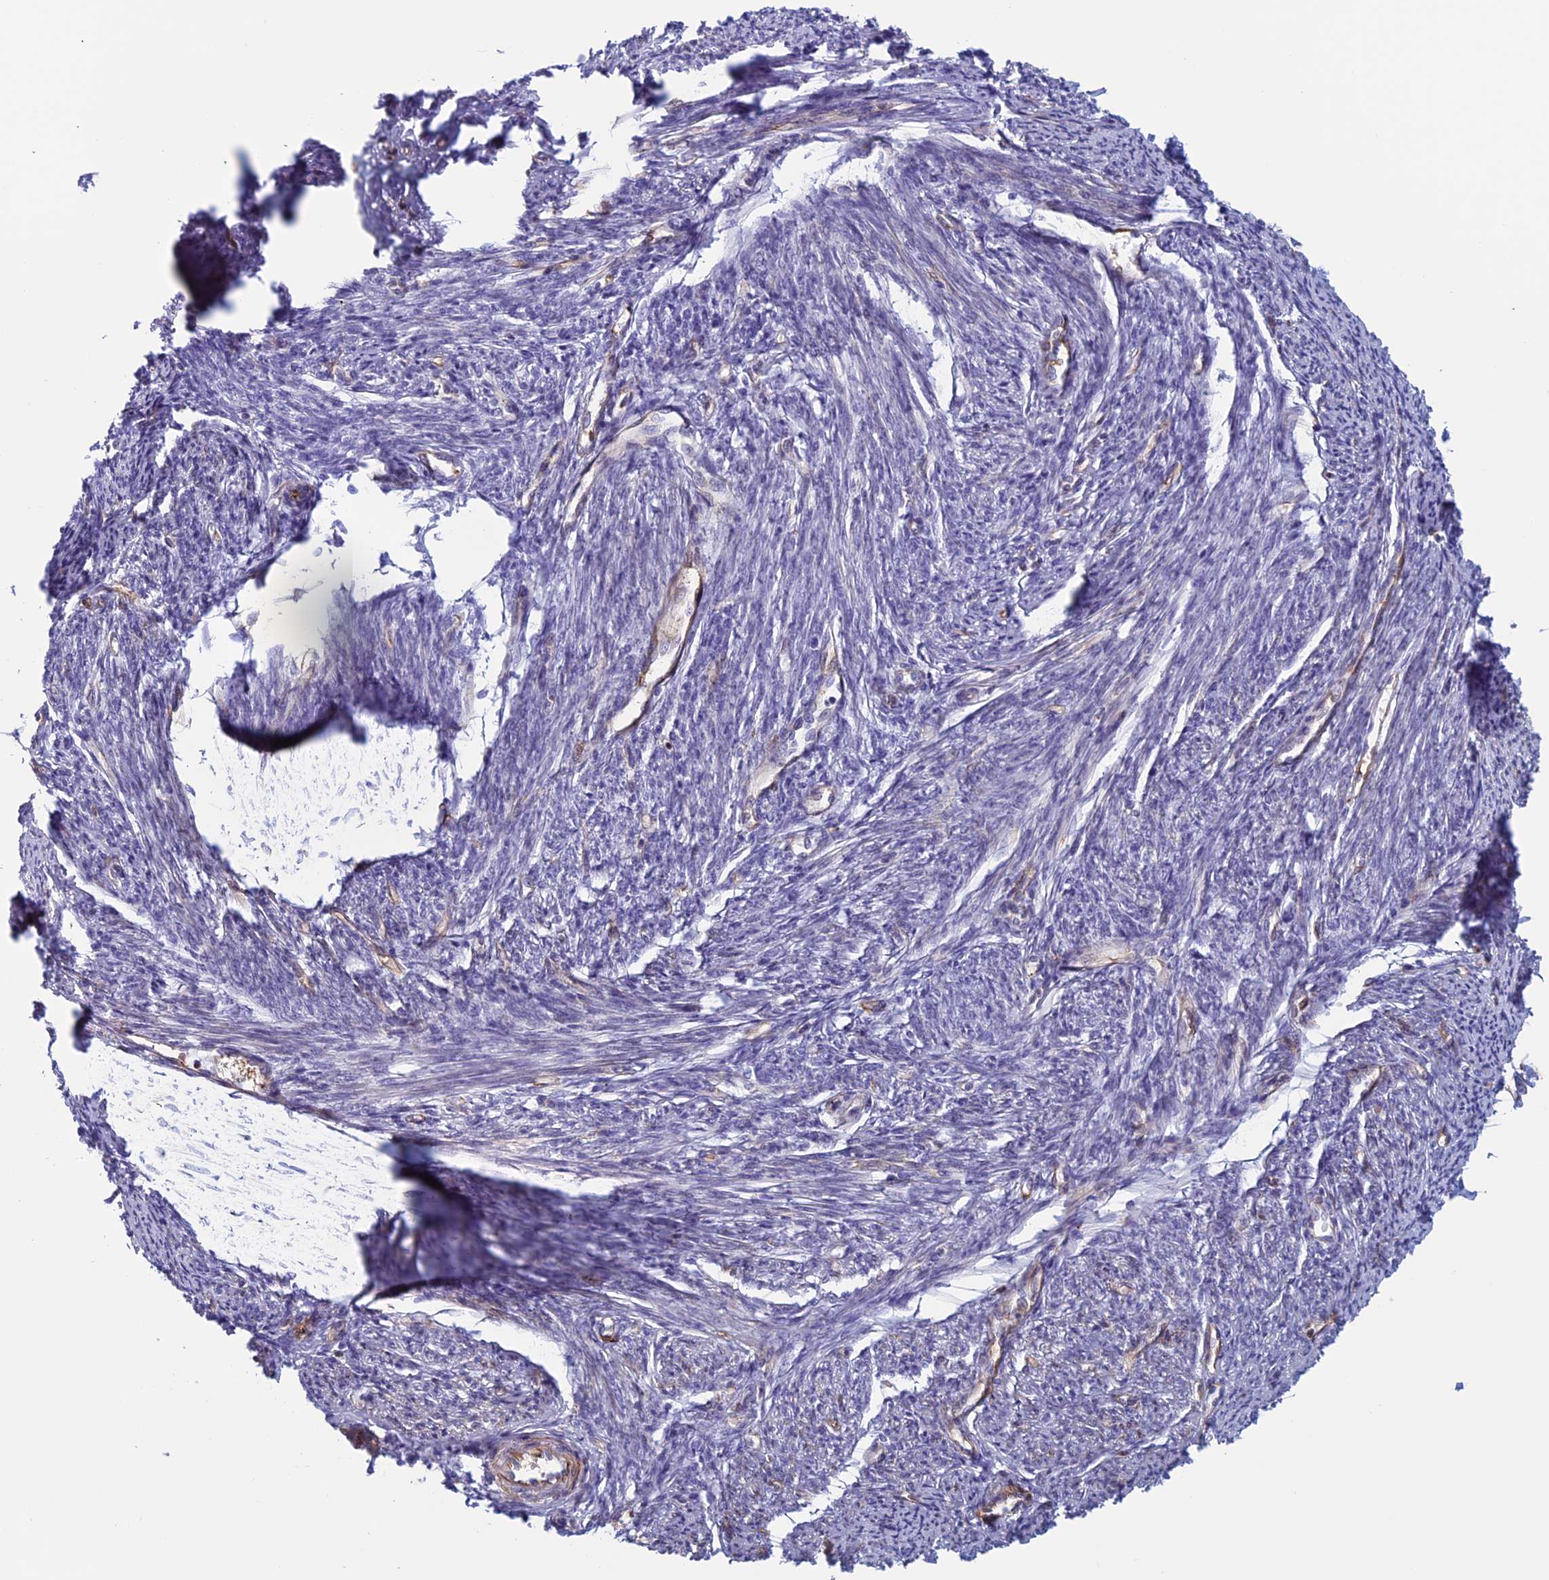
{"staining": {"intensity": "moderate", "quantity": "25%-75%", "location": "cytoplasmic/membranous"}, "tissue": "smooth muscle", "cell_type": "Smooth muscle cells", "image_type": "normal", "snomed": [{"axis": "morphology", "description": "Normal tissue, NOS"}, {"axis": "topography", "description": "Smooth muscle"}, {"axis": "topography", "description": "Uterus"}], "caption": "Protein expression analysis of normal smooth muscle demonstrates moderate cytoplasmic/membranous staining in approximately 25%-75% of smooth muscle cells.", "gene": "ANGPTL2", "patient": {"sex": "female", "age": 59}}